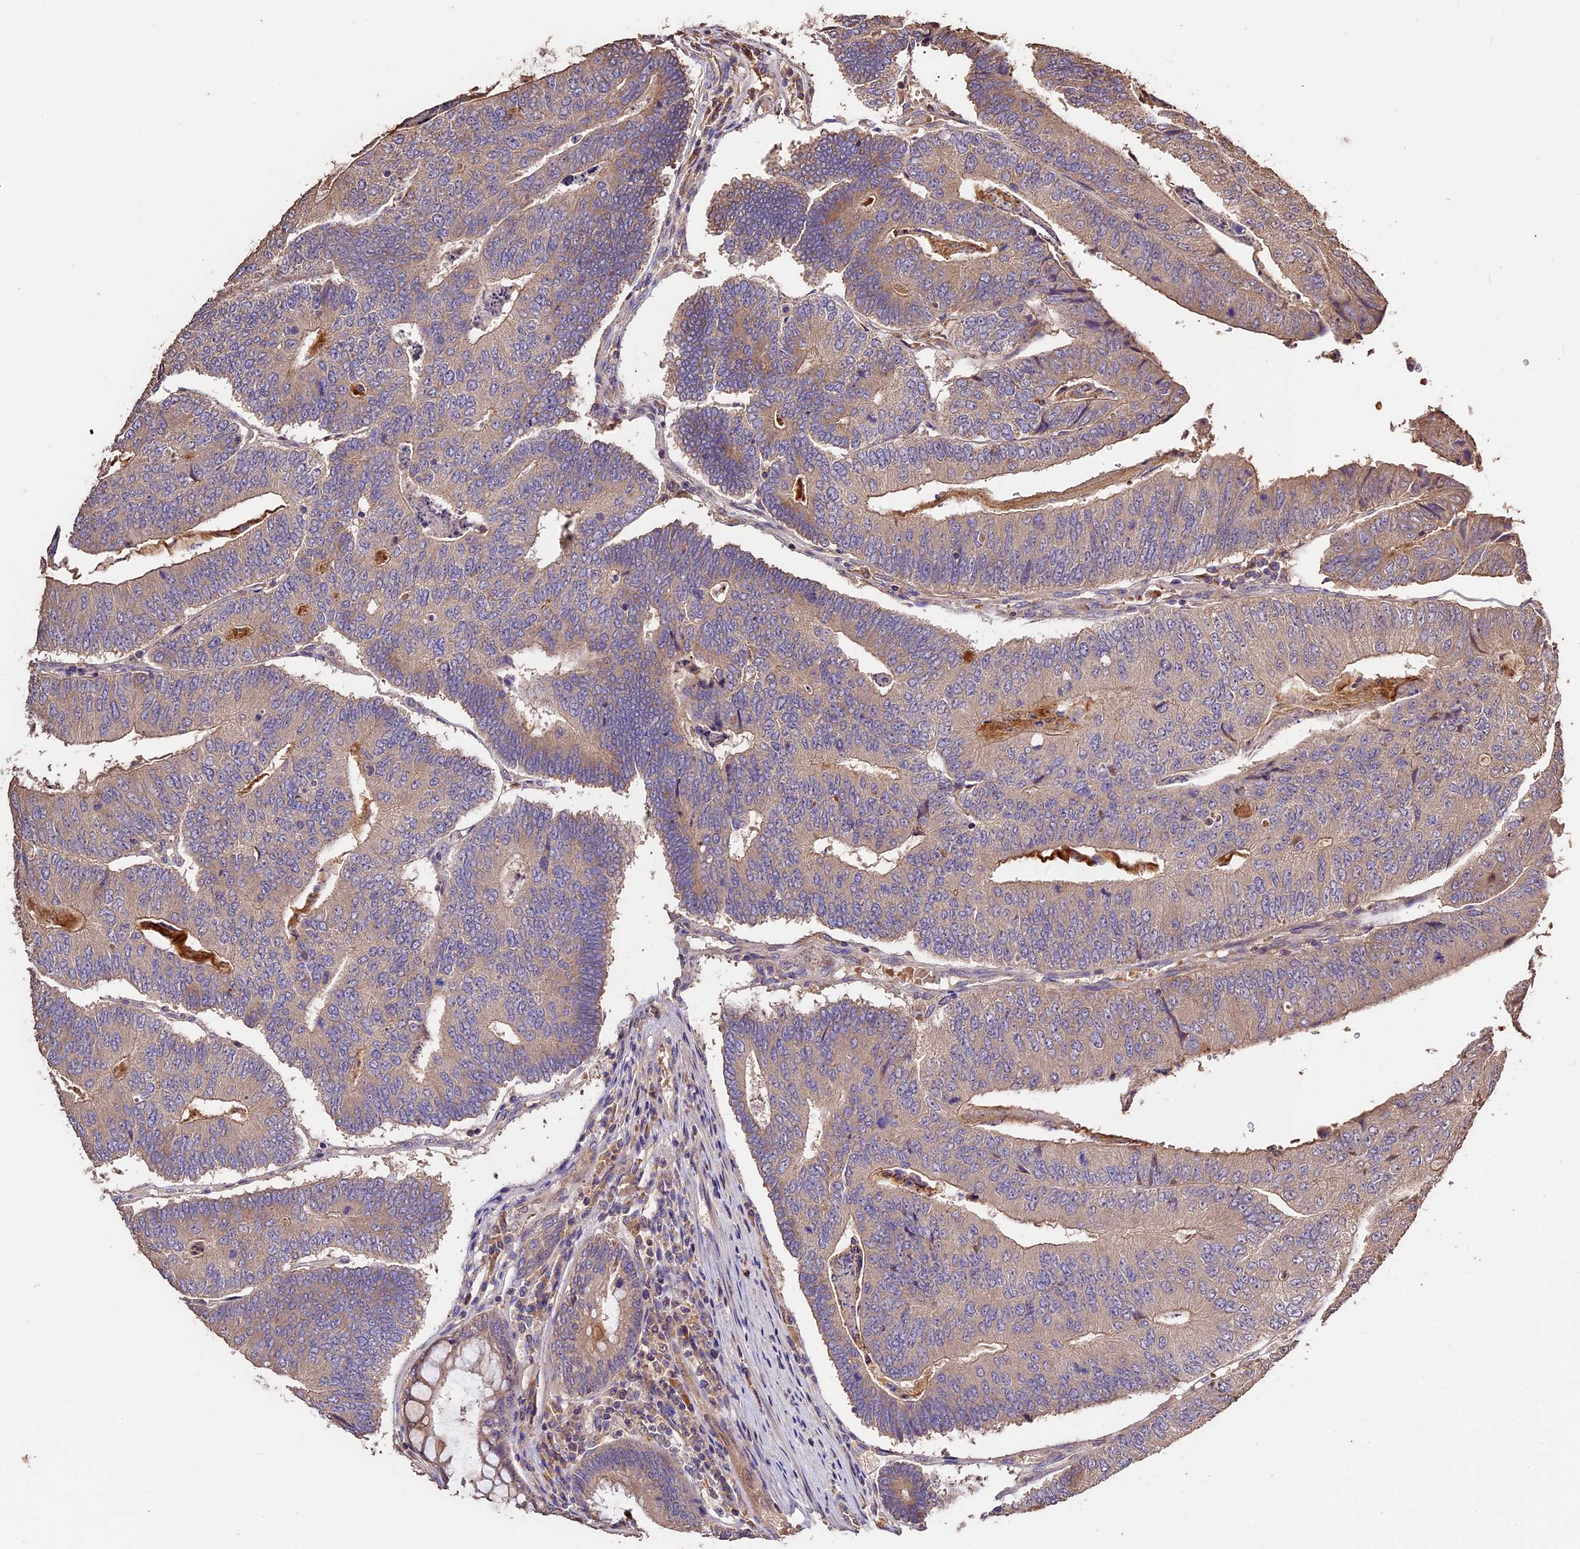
{"staining": {"intensity": "moderate", "quantity": ">75%", "location": "cytoplasmic/membranous"}, "tissue": "colorectal cancer", "cell_type": "Tumor cells", "image_type": "cancer", "snomed": [{"axis": "morphology", "description": "Adenocarcinoma, NOS"}, {"axis": "topography", "description": "Colon"}], "caption": "Immunohistochemical staining of human adenocarcinoma (colorectal) displays medium levels of moderate cytoplasmic/membranous expression in about >75% of tumor cells. The staining was performed using DAB to visualize the protein expression in brown, while the nuclei were stained in blue with hematoxylin (Magnification: 20x).", "gene": "CRLF1", "patient": {"sex": "female", "age": 67}}